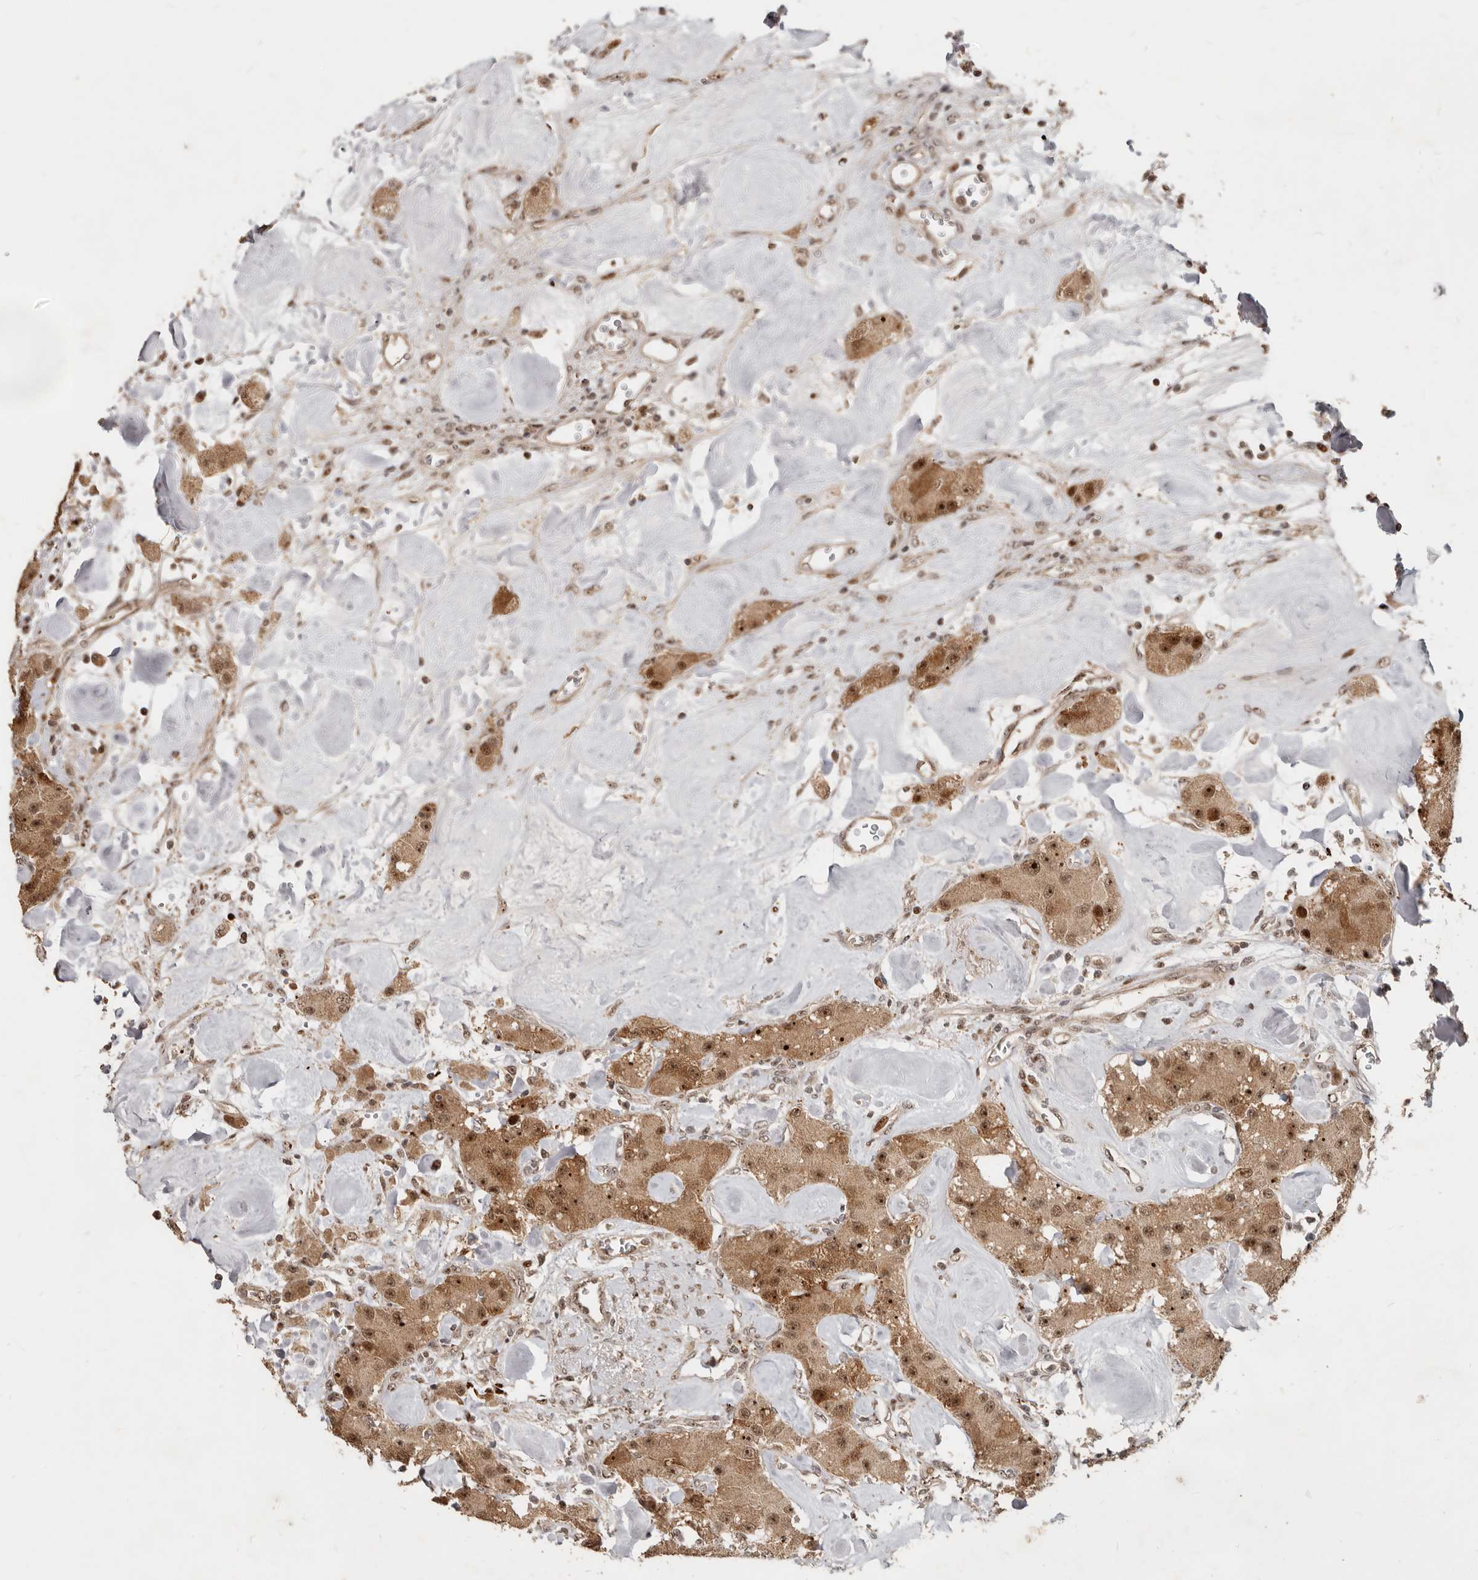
{"staining": {"intensity": "moderate", "quantity": ">75%", "location": "cytoplasmic/membranous,nuclear"}, "tissue": "carcinoid", "cell_type": "Tumor cells", "image_type": "cancer", "snomed": [{"axis": "morphology", "description": "Carcinoid, malignant, NOS"}, {"axis": "topography", "description": "Pancreas"}], "caption": "Immunohistochemical staining of malignant carcinoid shows moderate cytoplasmic/membranous and nuclear protein positivity in approximately >75% of tumor cells. (DAB (3,3'-diaminobenzidine) IHC, brown staining for protein, blue staining for nuclei).", "gene": "GPBP1L1", "patient": {"sex": "male", "age": 41}}